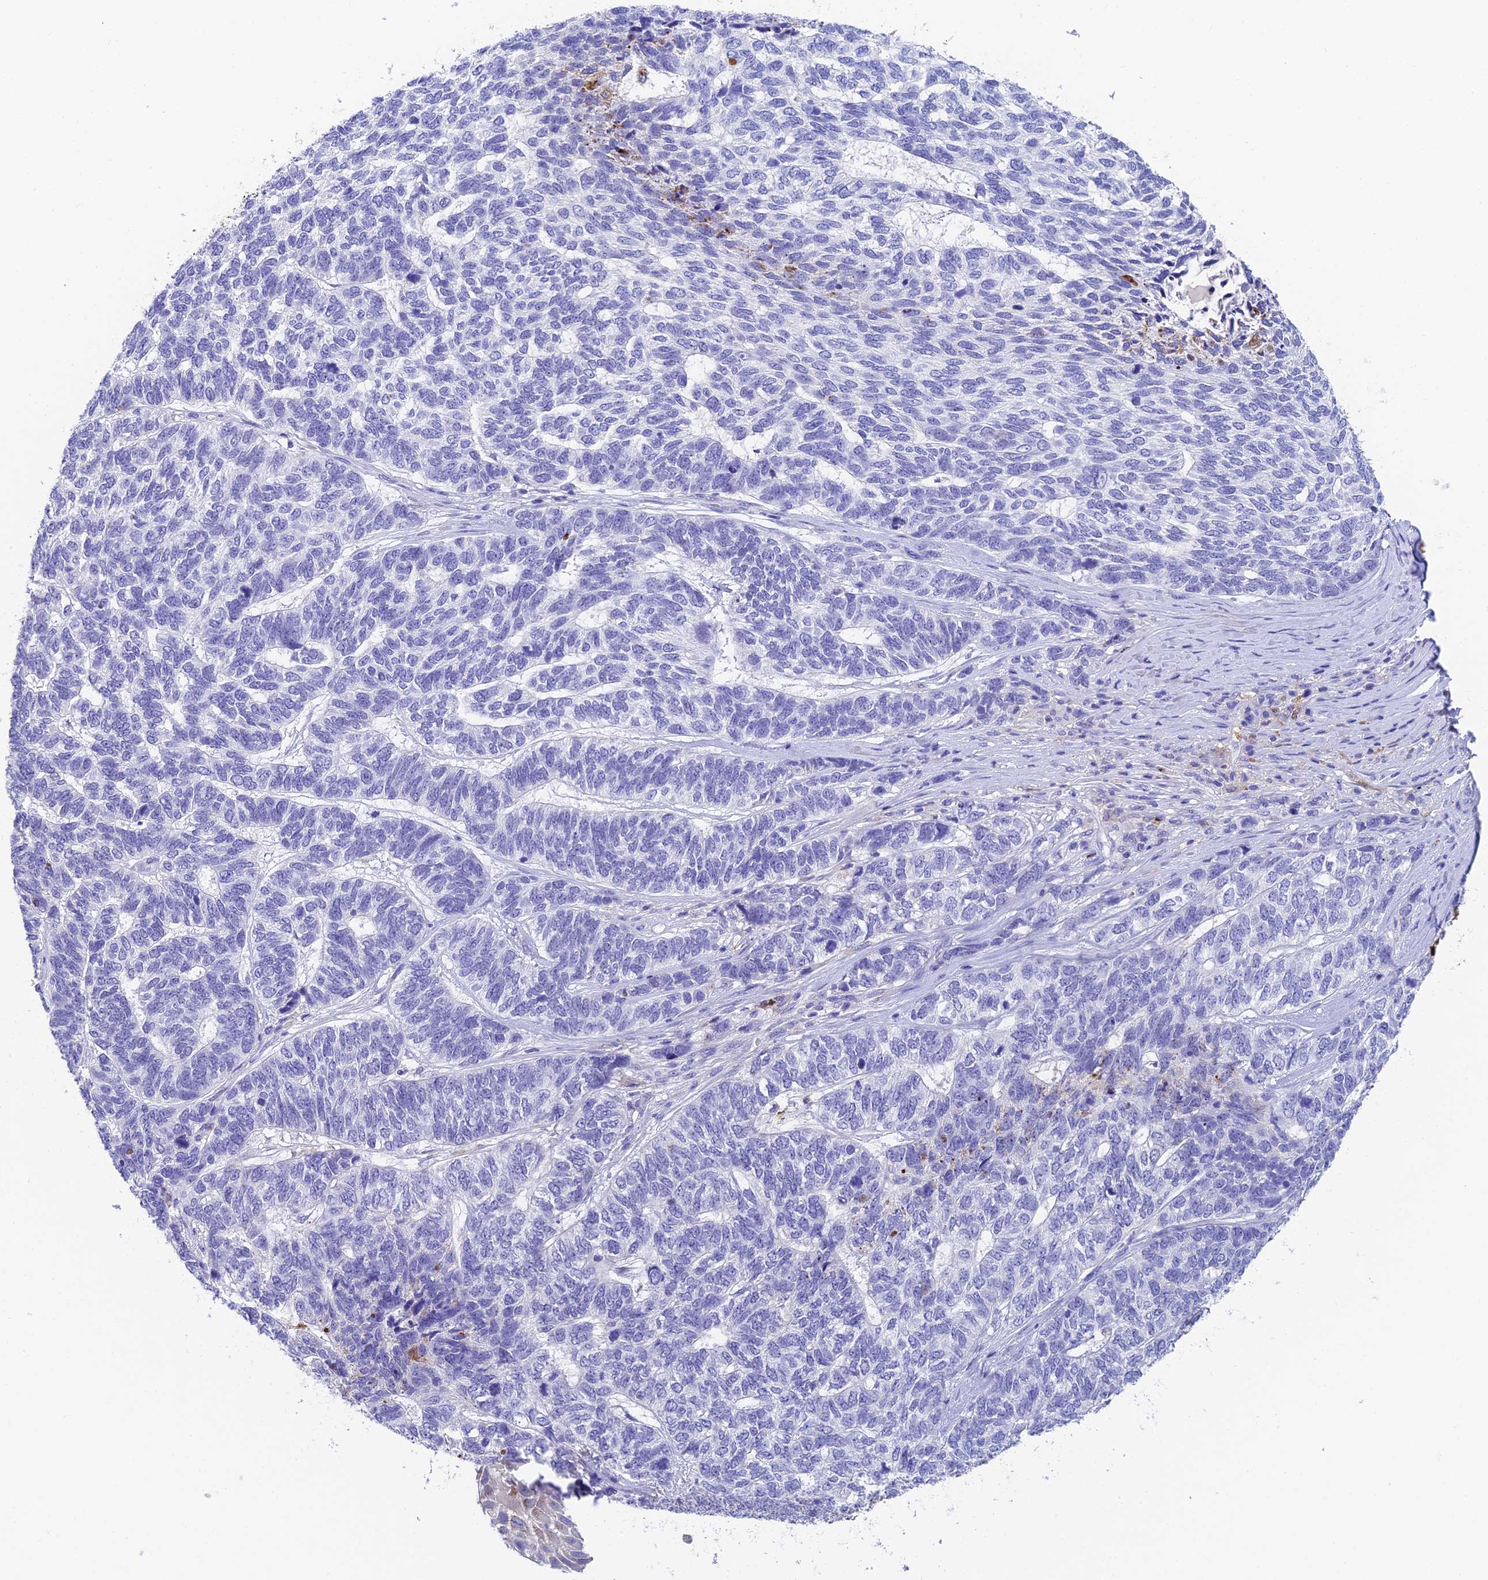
{"staining": {"intensity": "negative", "quantity": "none", "location": "none"}, "tissue": "skin cancer", "cell_type": "Tumor cells", "image_type": "cancer", "snomed": [{"axis": "morphology", "description": "Basal cell carcinoma"}, {"axis": "topography", "description": "Skin"}], "caption": "Protein analysis of basal cell carcinoma (skin) reveals no significant staining in tumor cells. Brightfield microscopy of IHC stained with DAB (3,3'-diaminobenzidine) (brown) and hematoxylin (blue), captured at high magnification.", "gene": "ADAMTS13", "patient": {"sex": "female", "age": 65}}